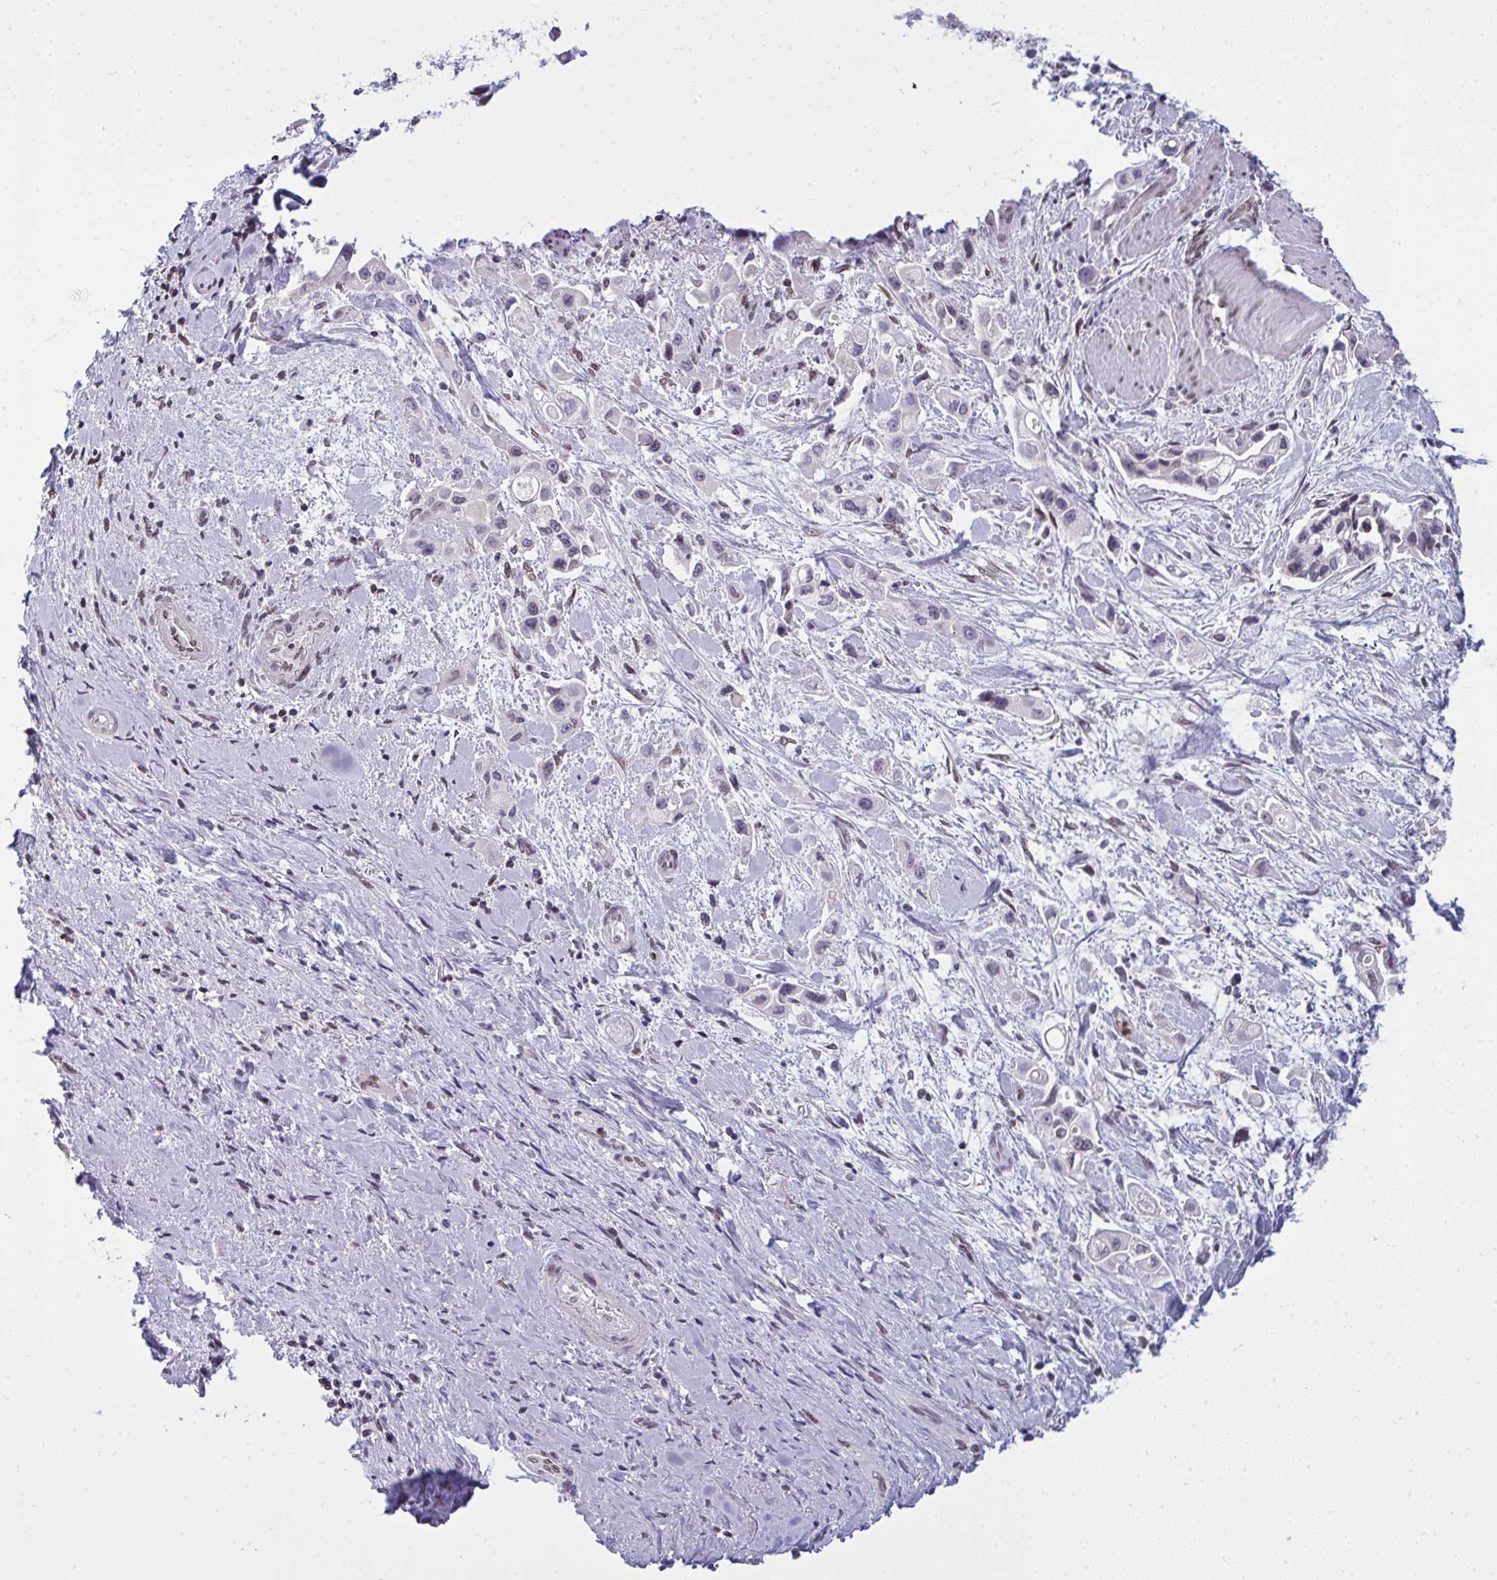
{"staining": {"intensity": "negative", "quantity": "none", "location": "none"}, "tissue": "pancreatic cancer", "cell_type": "Tumor cells", "image_type": "cancer", "snomed": [{"axis": "morphology", "description": "Adenocarcinoma, NOS"}, {"axis": "topography", "description": "Pancreas"}], "caption": "Human pancreatic cancer (adenocarcinoma) stained for a protein using IHC demonstrates no expression in tumor cells.", "gene": "LMNB2", "patient": {"sex": "female", "age": 66}}